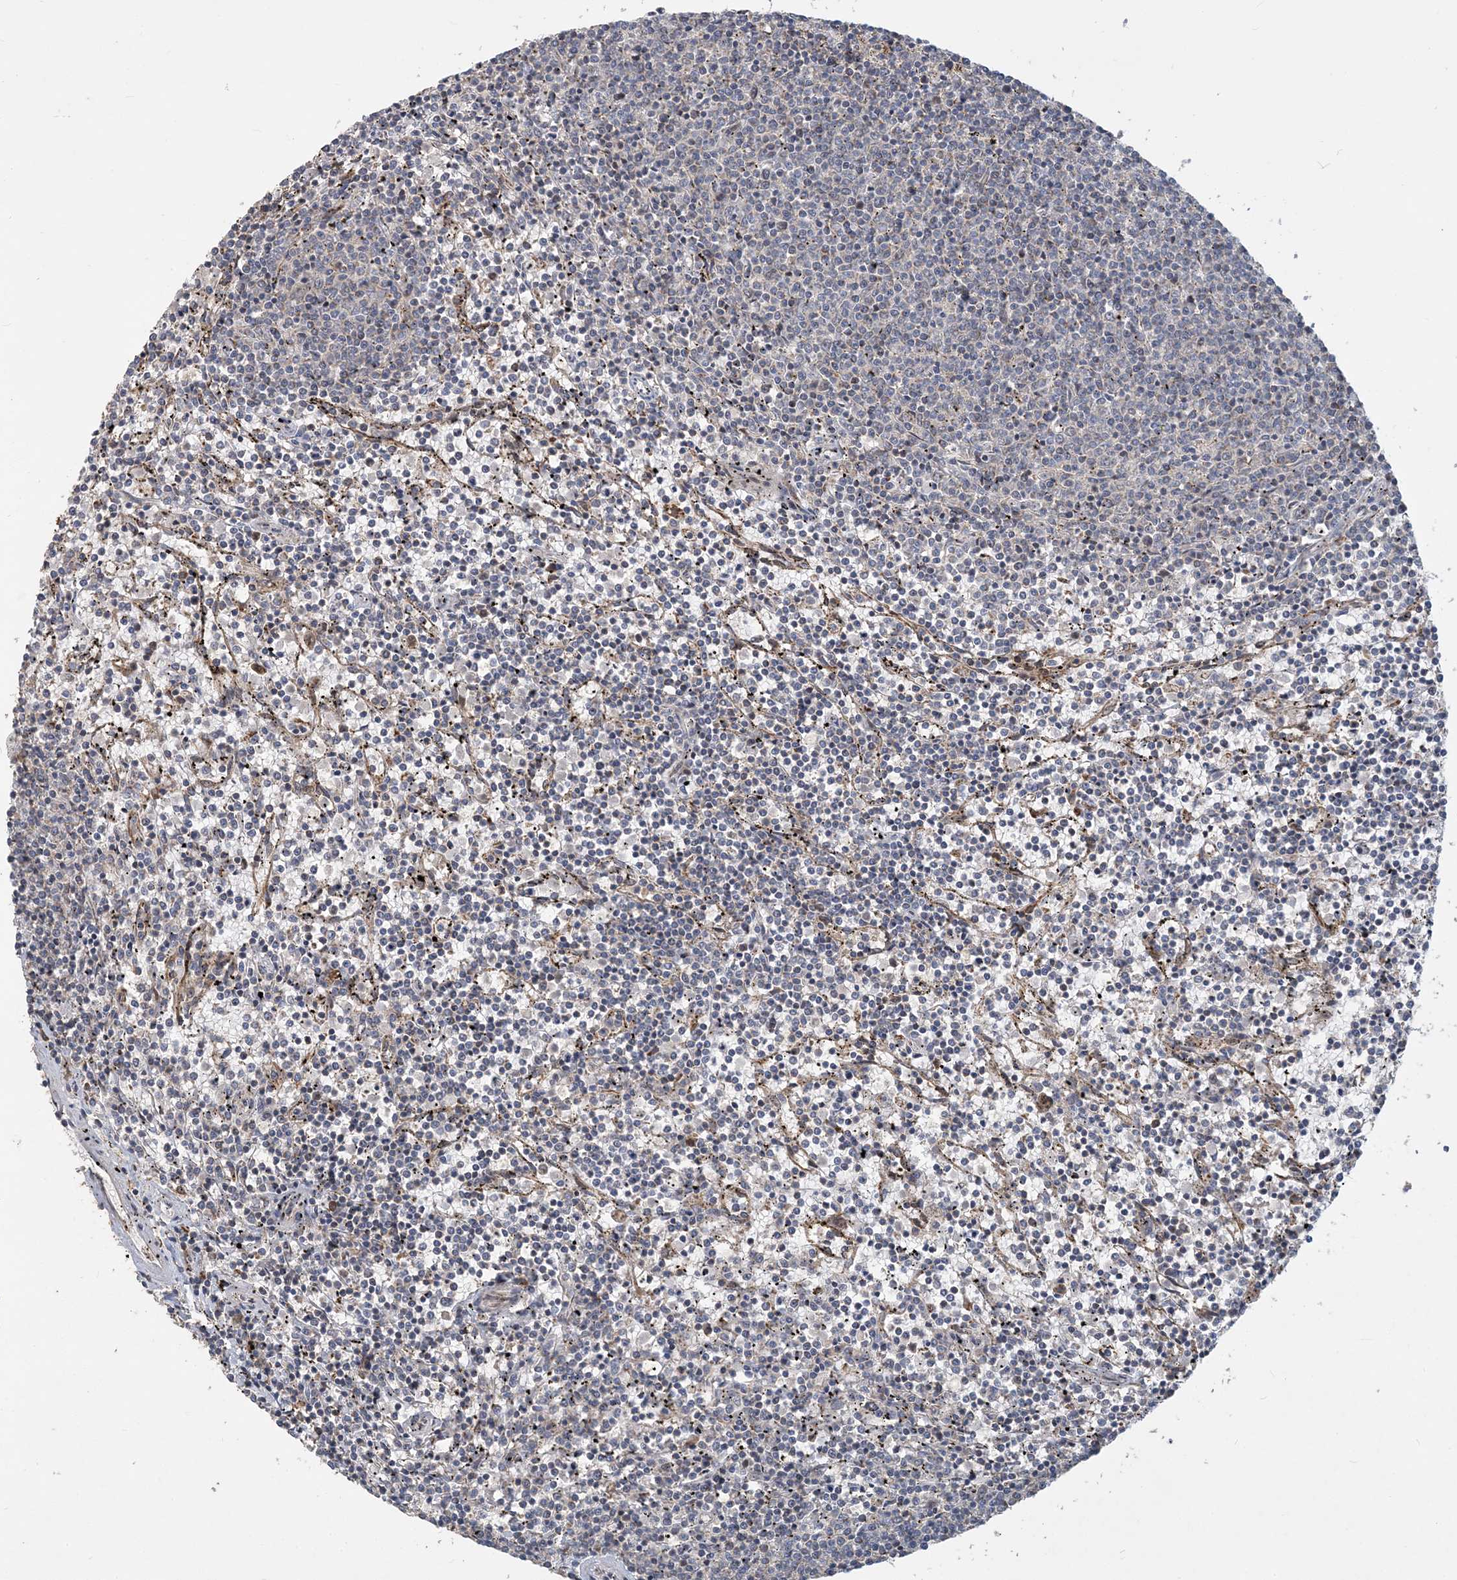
{"staining": {"intensity": "negative", "quantity": "none", "location": "none"}, "tissue": "lymphoma", "cell_type": "Tumor cells", "image_type": "cancer", "snomed": [{"axis": "morphology", "description": "Malignant lymphoma, non-Hodgkin's type, Low grade"}, {"axis": "topography", "description": "Spleen"}], "caption": "Immunohistochemistry (IHC) photomicrograph of neoplastic tissue: human low-grade malignant lymphoma, non-Hodgkin's type stained with DAB (3,3'-diaminobenzidine) demonstrates no significant protein expression in tumor cells.", "gene": "TRAIP", "patient": {"sex": "female", "age": 50}}